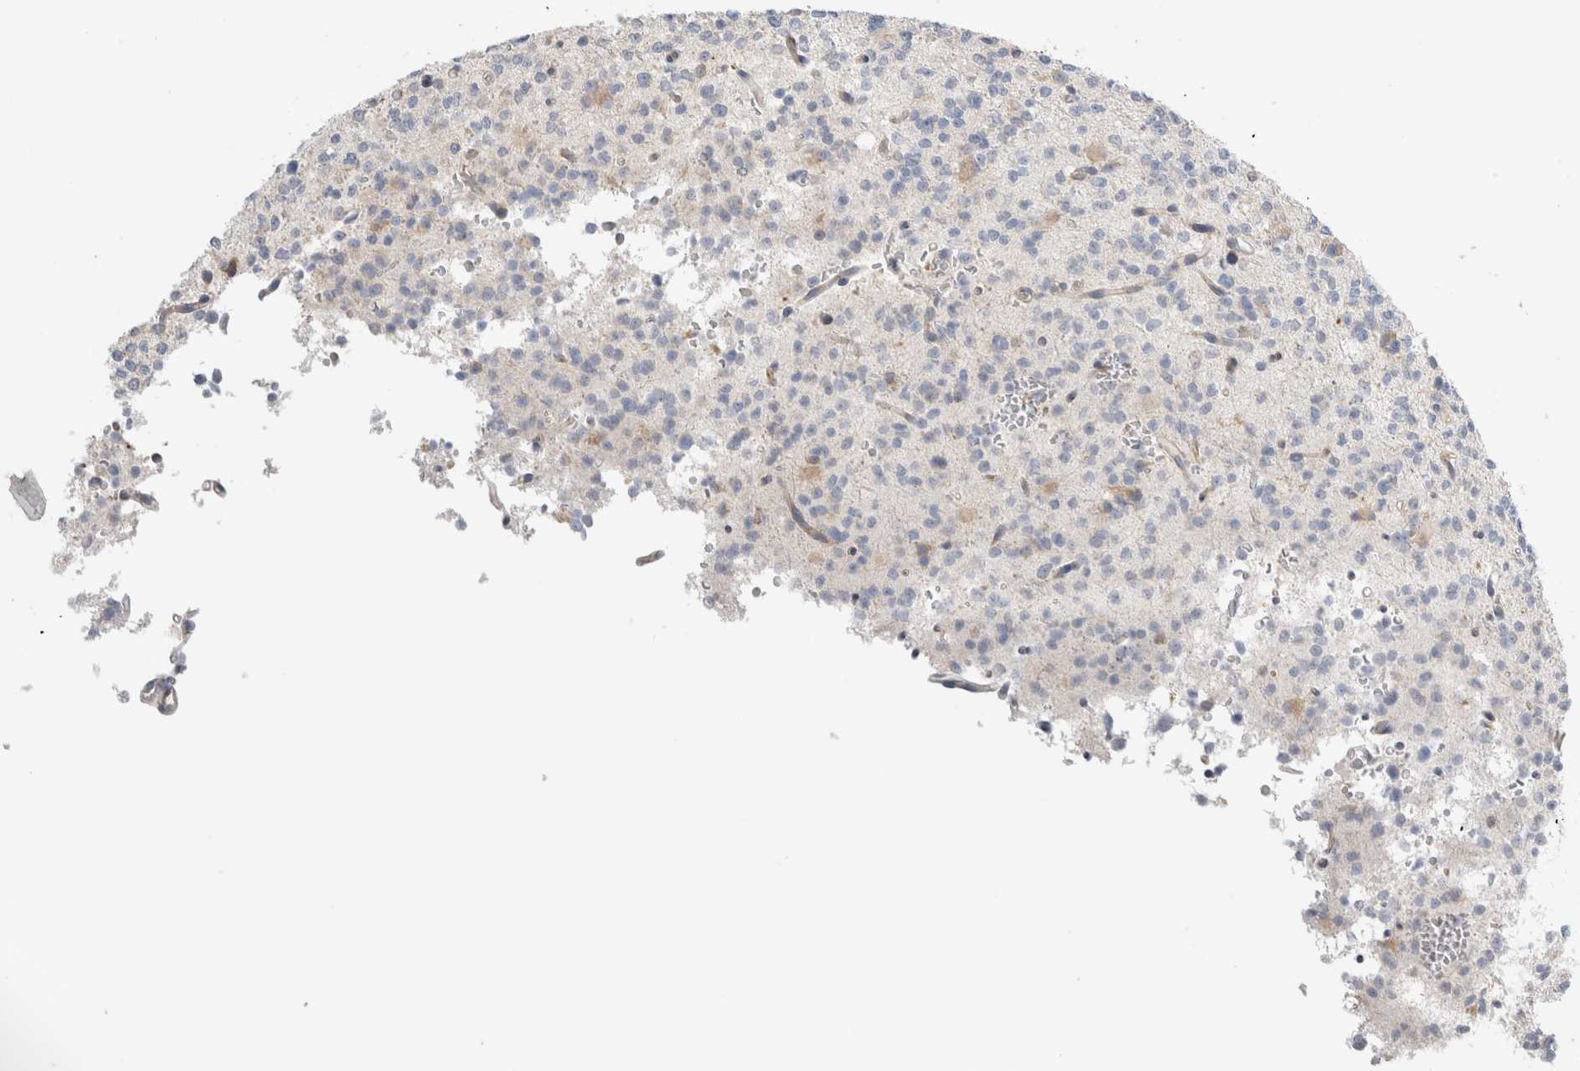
{"staining": {"intensity": "negative", "quantity": "none", "location": "none"}, "tissue": "glioma", "cell_type": "Tumor cells", "image_type": "cancer", "snomed": [{"axis": "morphology", "description": "Glioma, malignant, High grade"}, {"axis": "topography", "description": "Brain"}], "caption": "Human malignant glioma (high-grade) stained for a protein using immunohistochemistry (IHC) shows no staining in tumor cells.", "gene": "ZNF23", "patient": {"sex": "female", "age": 62}}